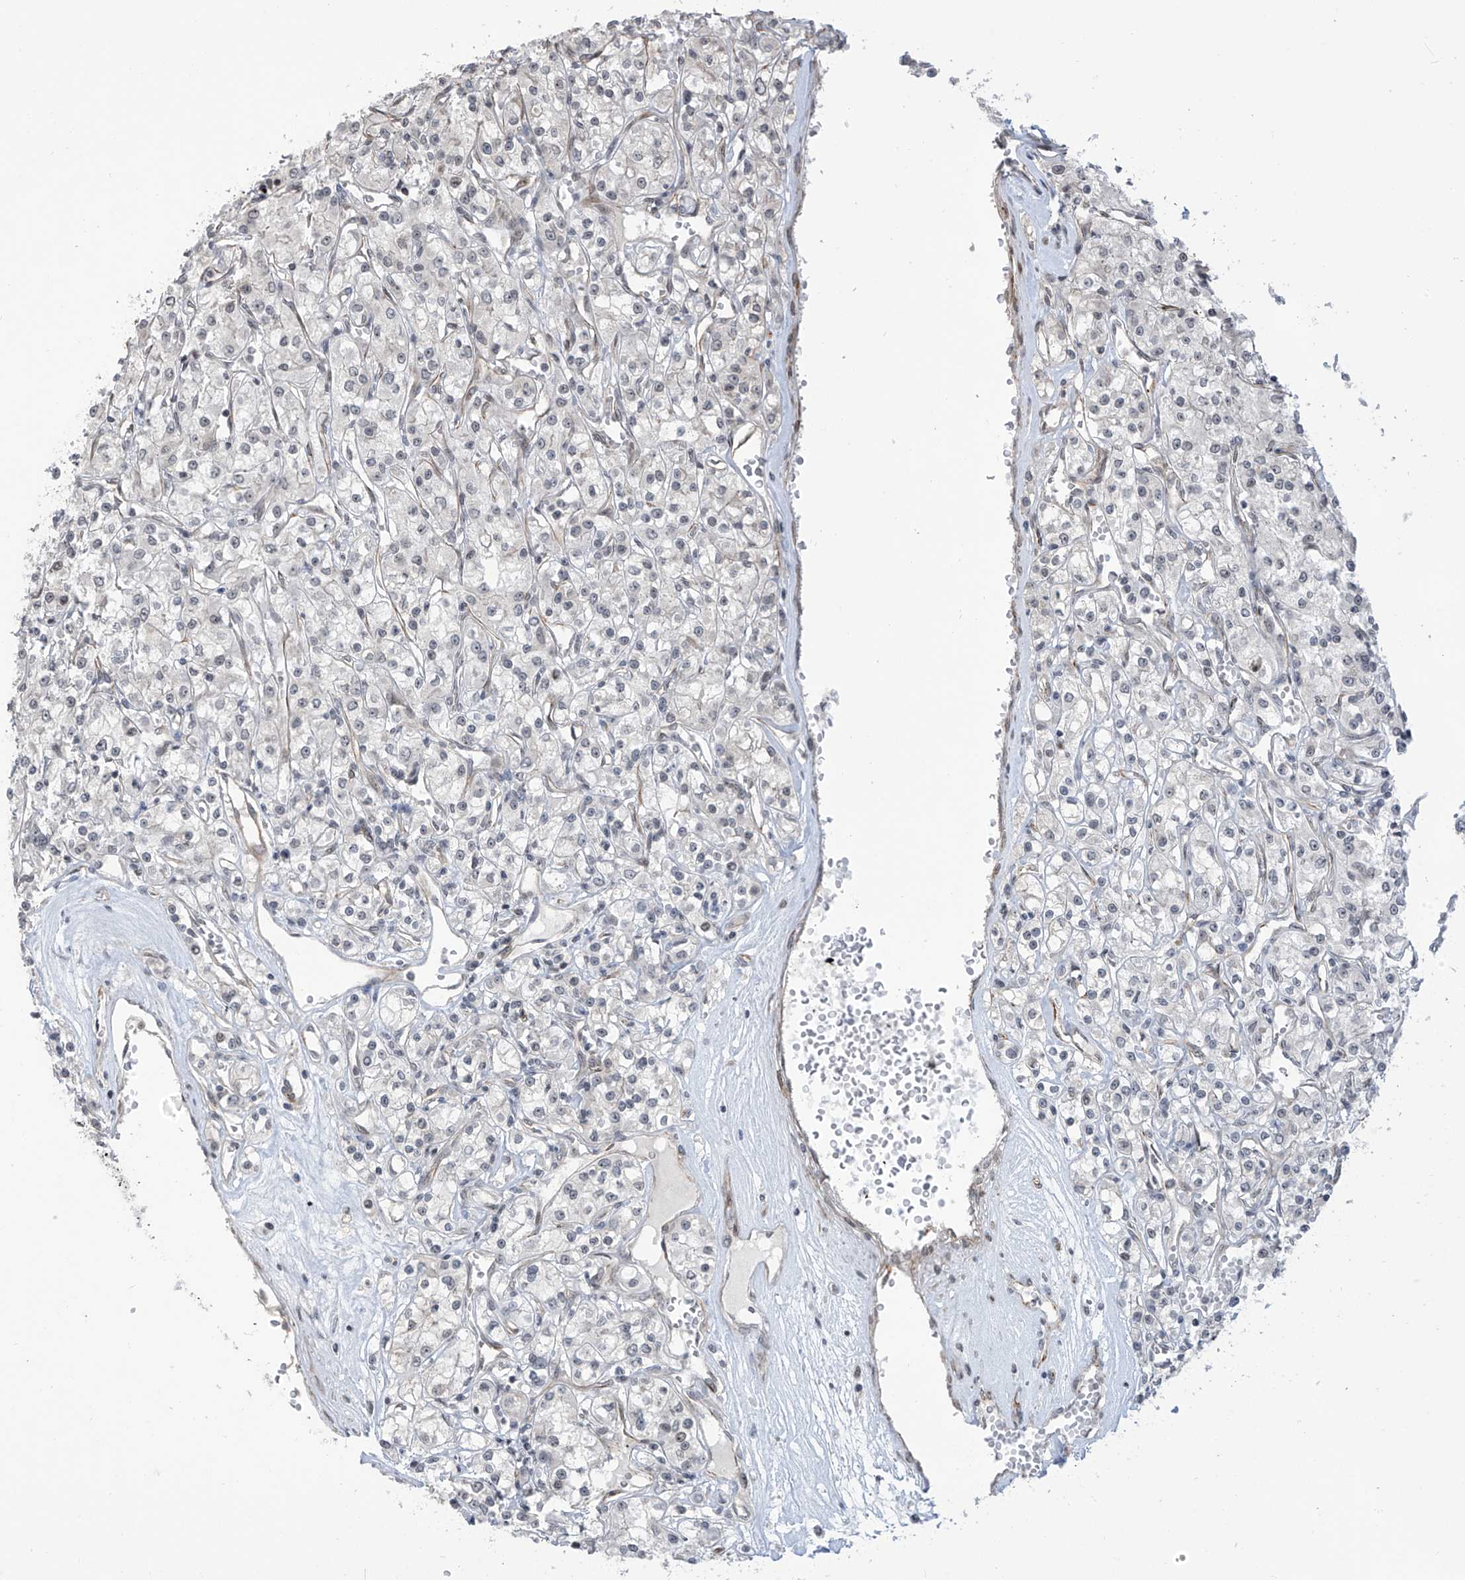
{"staining": {"intensity": "negative", "quantity": "none", "location": "none"}, "tissue": "renal cancer", "cell_type": "Tumor cells", "image_type": "cancer", "snomed": [{"axis": "morphology", "description": "Adenocarcinoma, NOS"}, {"axis": "topography", "description": "Kidney"}], "caption": "IHC histopathology image of neoplastic tissue: human renal cancer stained with DAB reveals no significant protein staining in tumor cells.", "gene": "METAP1D", "patient": {"sex": "female", "age": 59}}